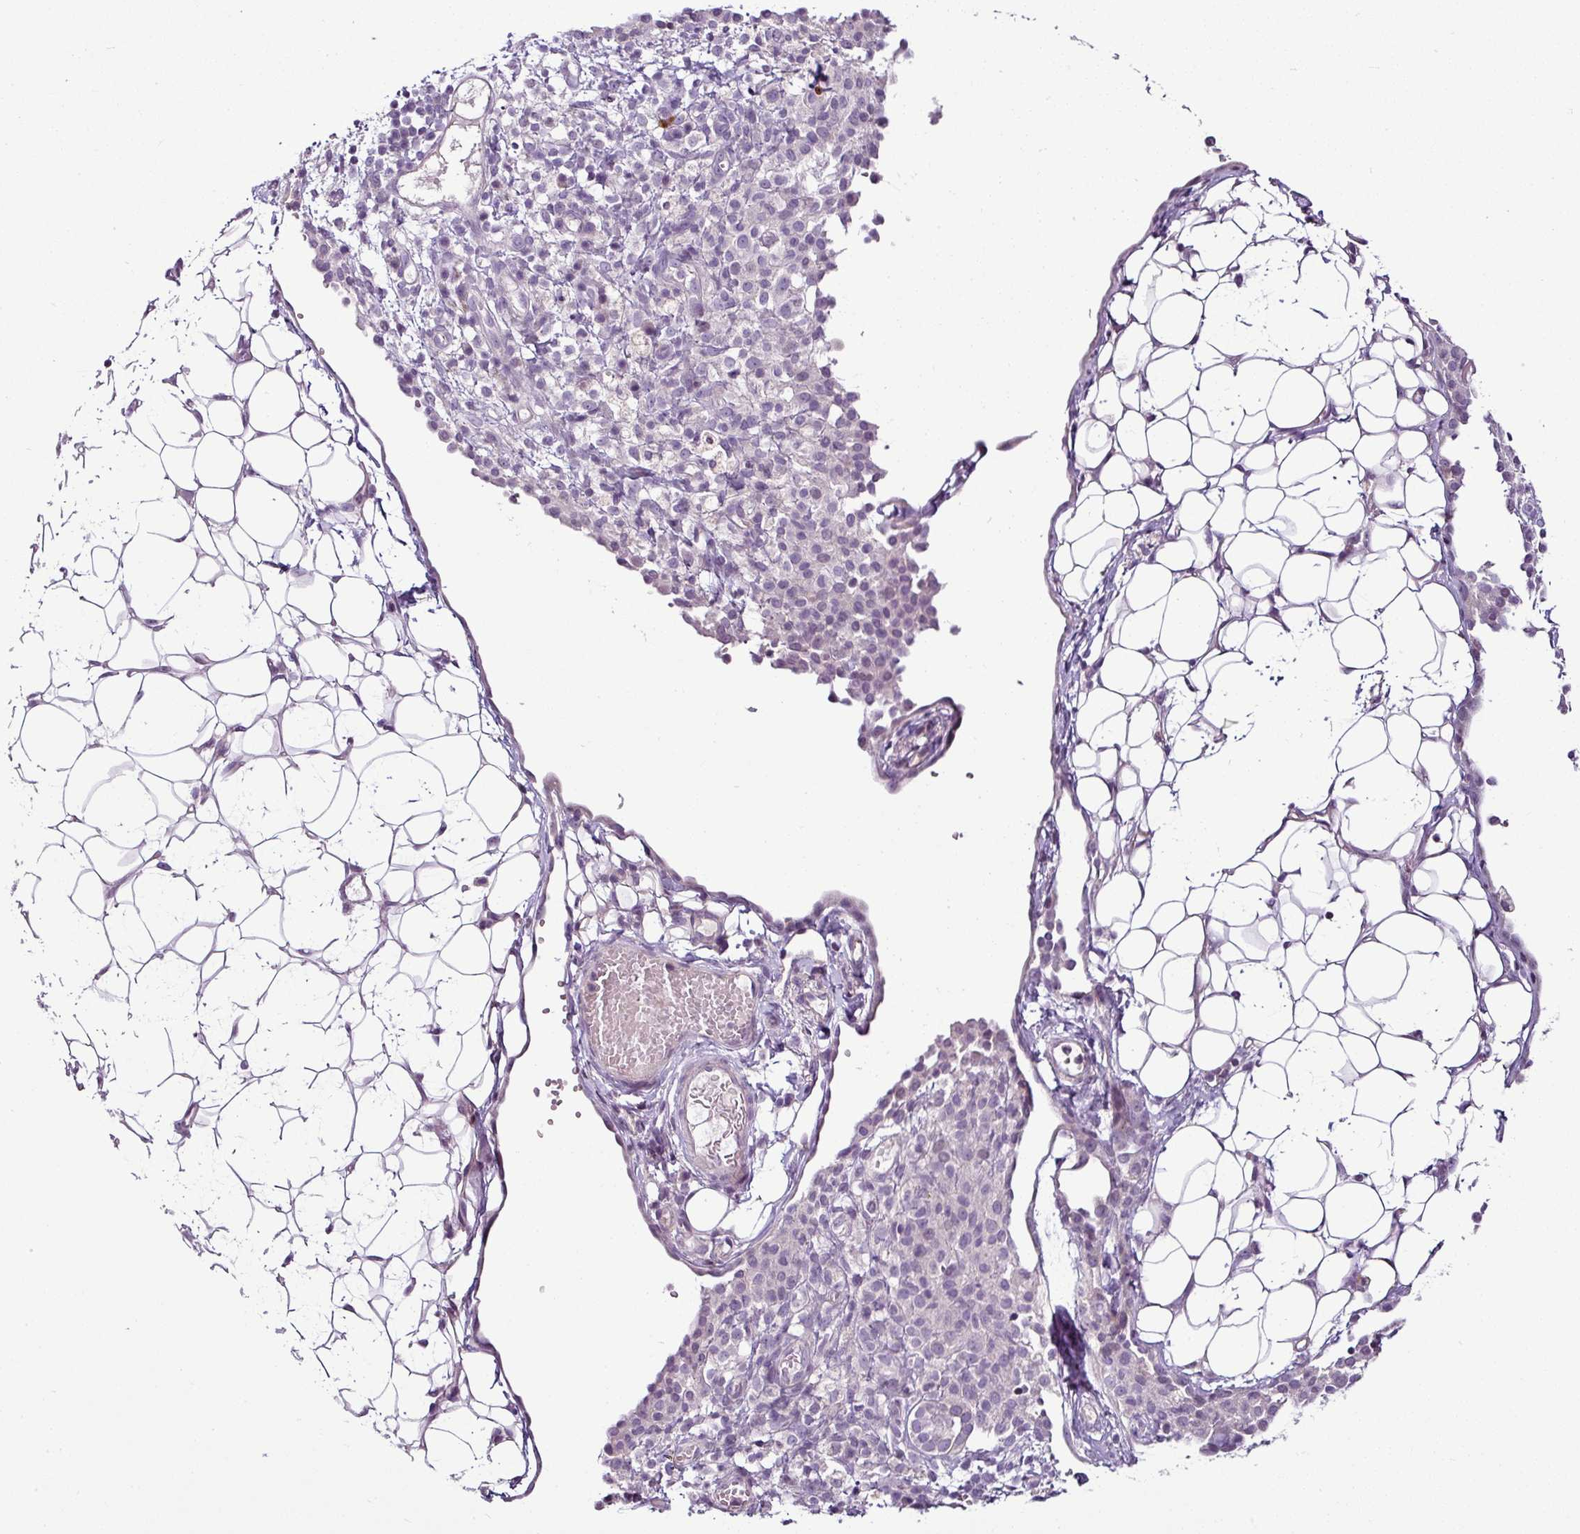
{"staining": {"intensity": "negative", "quantity": "none", "location": "none"}, "tissue": "ovarian cancer", "cell_type": "Tumor cells", "image_type": "cancer", "snomed": [{"axis": "morphology", "description": "Carcinoma, endometroid"}, {"axis": "topography", "description": "Ovary"}], "caption": "Tumor cells show no significant staining in ovarian cancer (endometroid carcinoma).", "gene": "TEX30", "patient": {"sex": "female", "age": 42}}